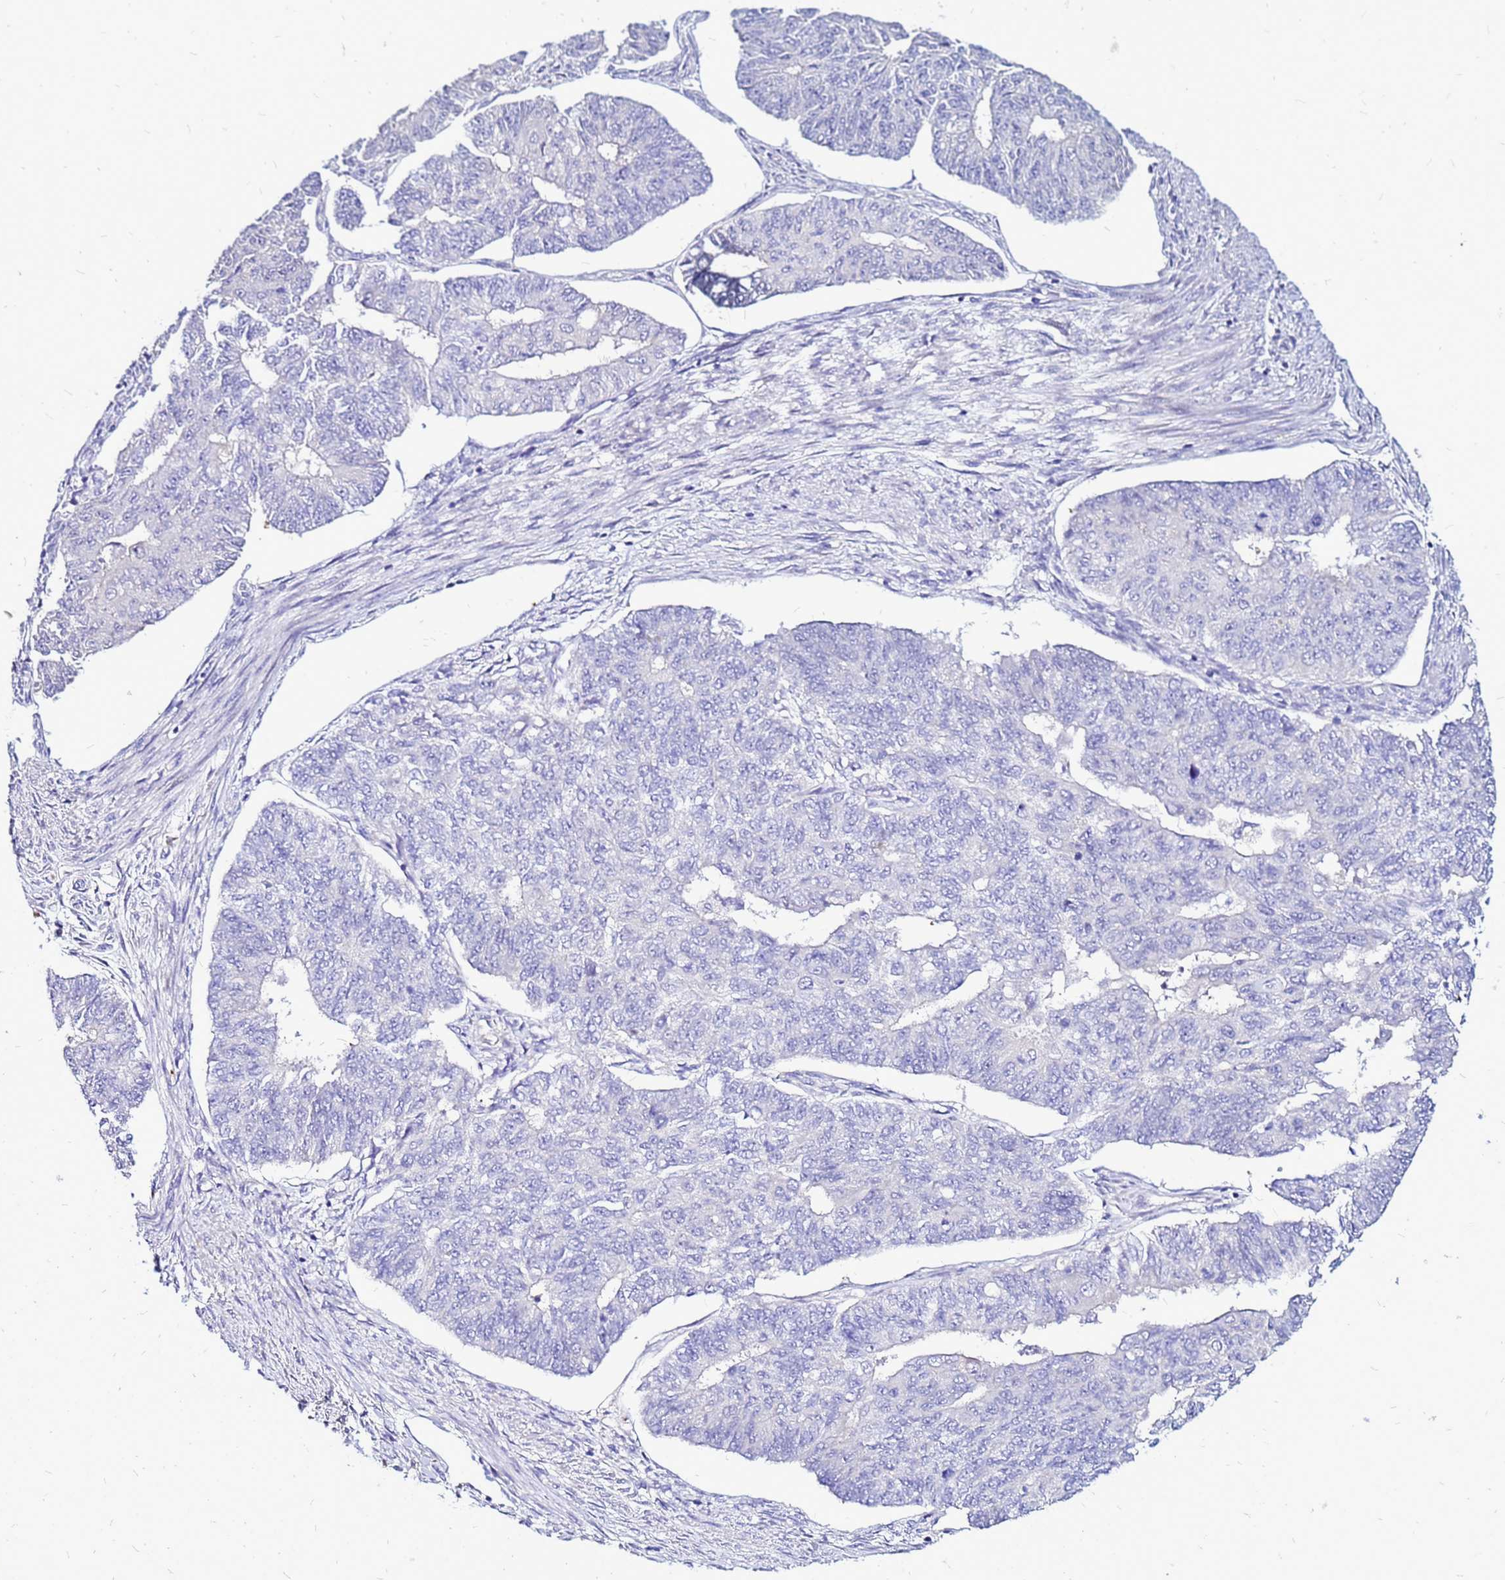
{"staining": {"intensity": "negative", "quantity": "none", "location": "none"}, "tissue": "endometrial cancer", "cell_type": "Tumor cells", "image_type": "cancer", "snomed": [{"axis": "morphology", "description": "Adenocarcinoma, NOS"}, {"axis": "topography", "description": "Endometrium"}], "caption": "The immunohistochemistry (IHC) histopathology image has no significant expression in tumor cells of adenocarcinoma (endometrial) tissue.", "gene": "ARHGEF5", "patient": {"sex": "female", "age": 32}}